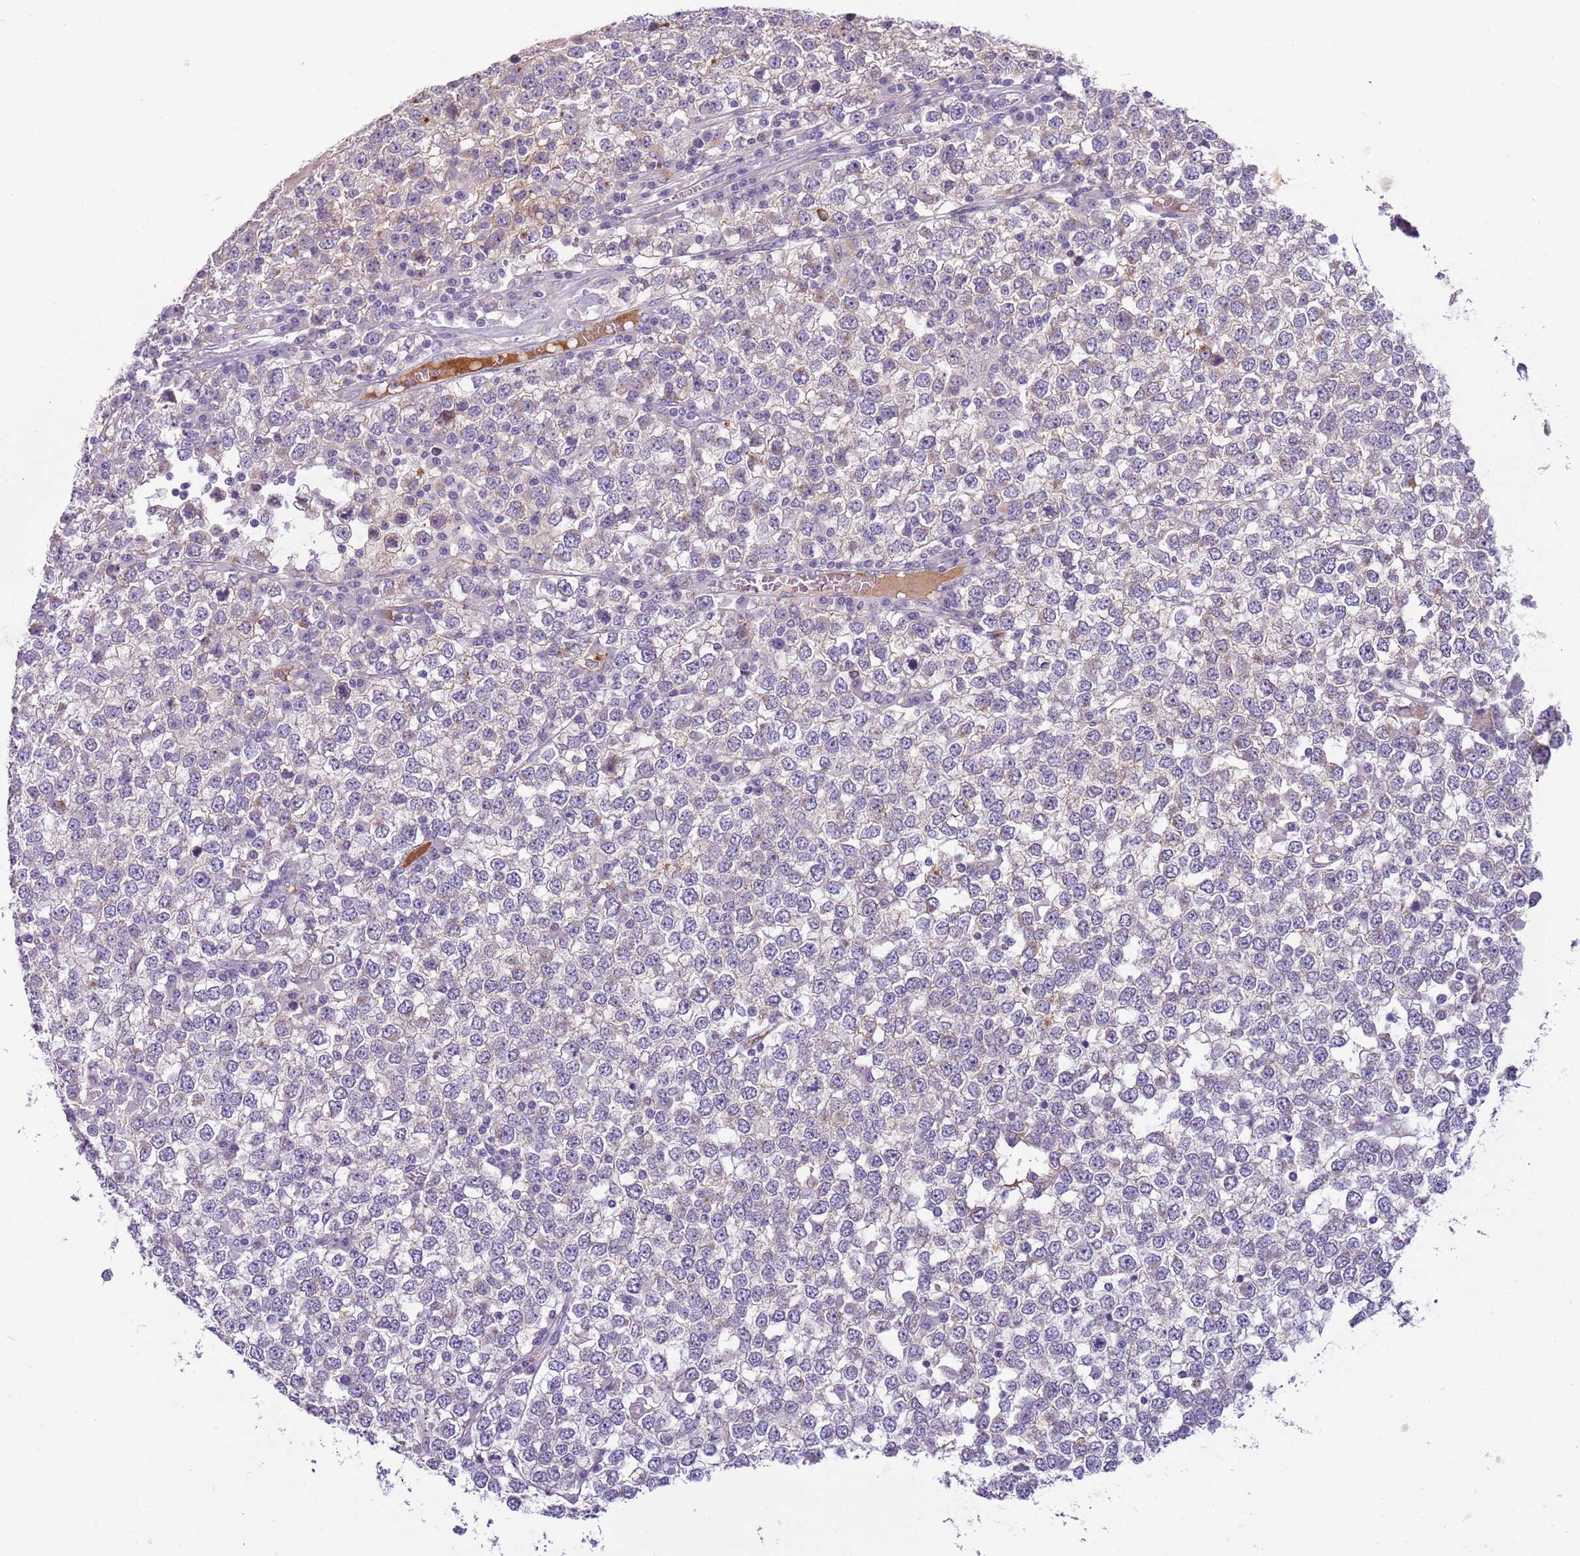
{"staining": {"intensity": "negative", "quantity": "none", "location": "none"}, "tissue": "testis cancer", "cell_type": "Tumor cells", "image_type": "cancer", "snomed": [{"axis": "morphology", "description": "Seminoma, NOS"}, {"axis": "topography", "description": "Testis"}], "caption": "This is an immunohistochemistry (IHC) micrograph of seminoma (testis). There is no positivity in tumor cells.", "gene": "SCAMP5", "patient": {"sex": "male", "age": 65}}